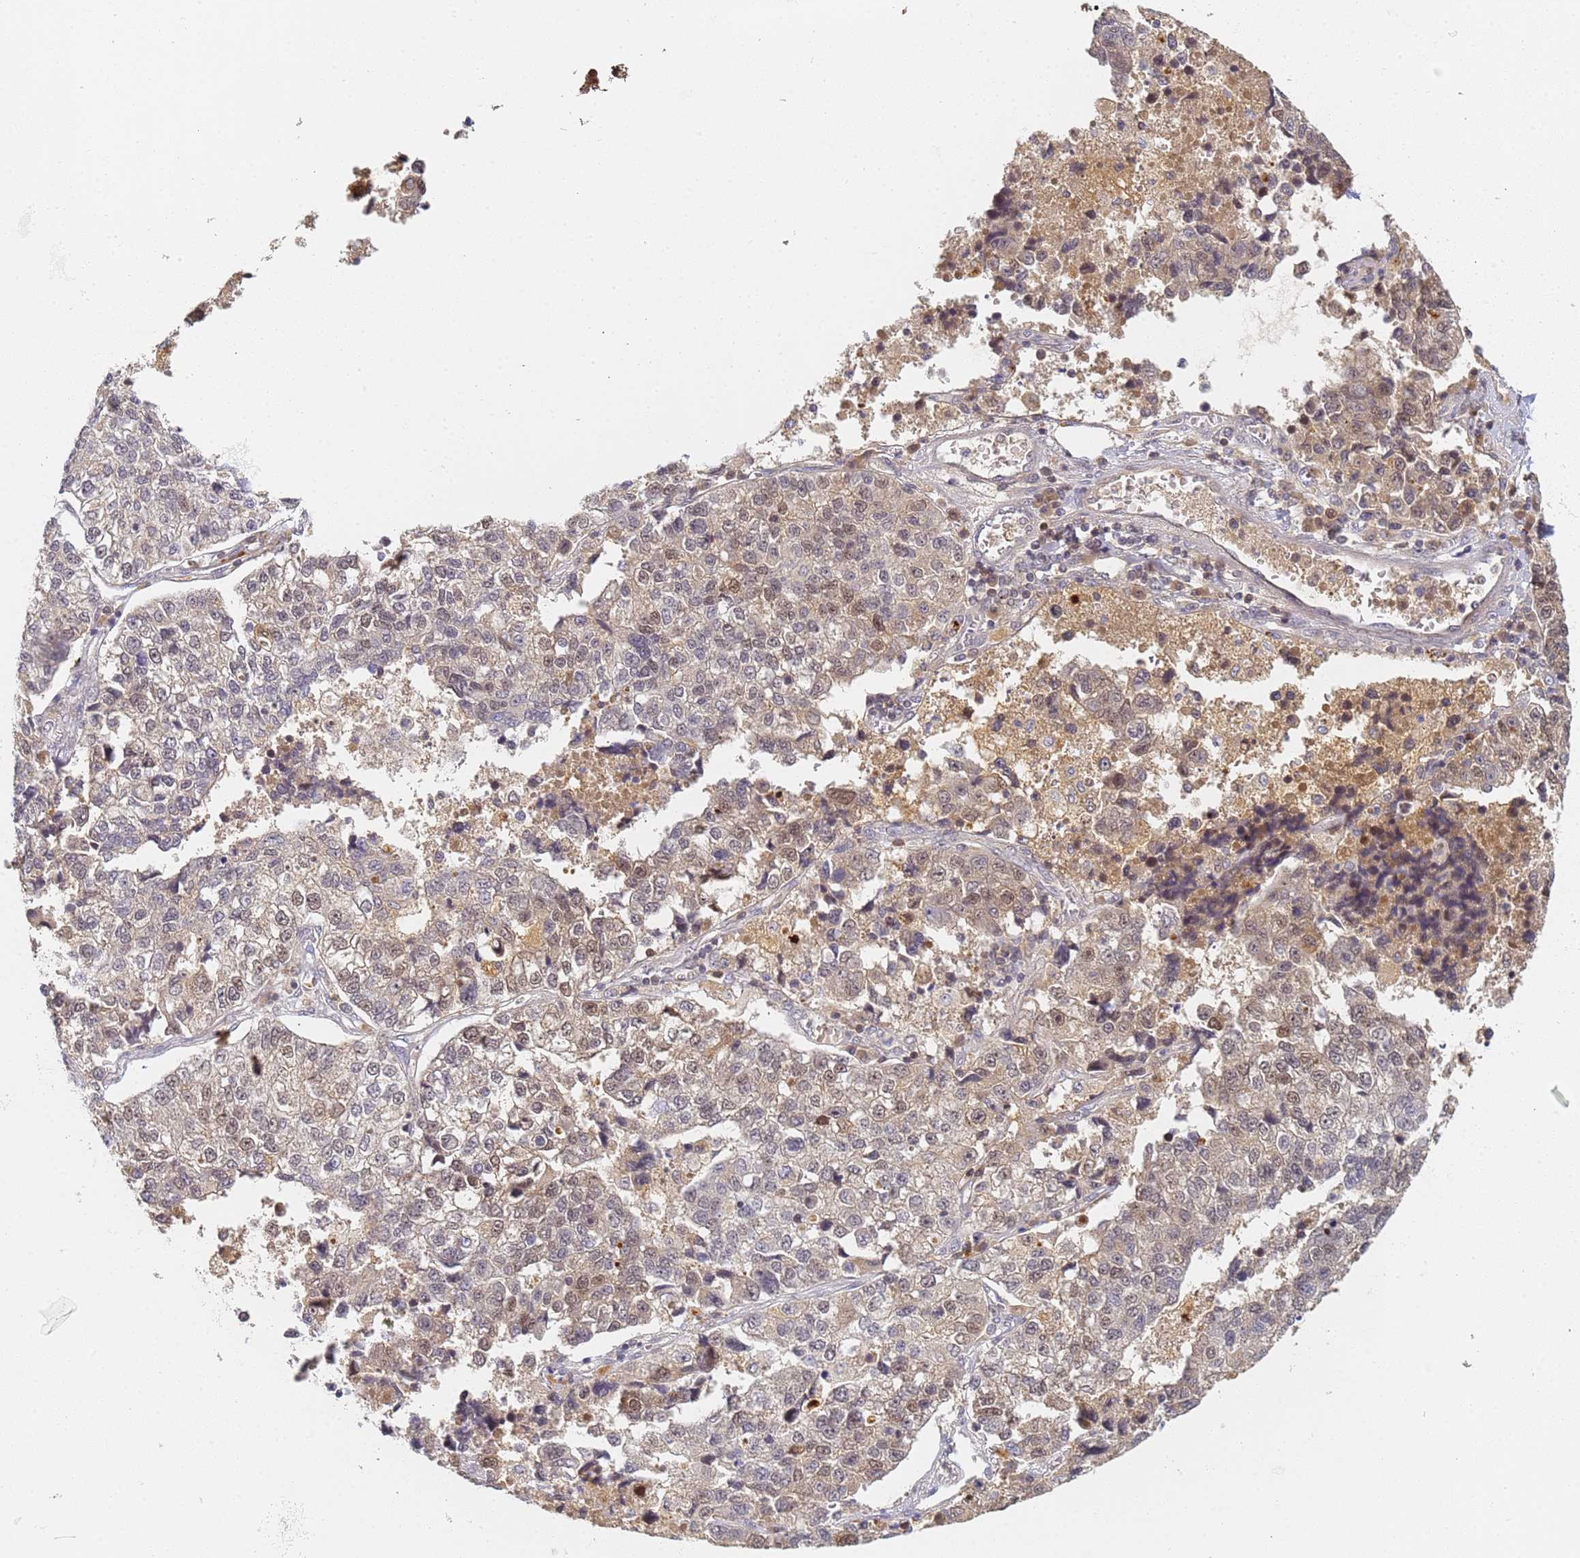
{"staining": {"intensity": "weak", "quantity": "<25%", "location": "nuclear"}, "tissue": "lung cancer", "cell_type": "Tumor cells", "image_type": "cancer", "snomed": [{"axis": "morphology", "description": "Adenocarcinoma, NOS"}, {"axis": "topography", "description": "Lung"}], "caption": "An image of human adenocarcinoma (lung) is negative for staining in tumor cells.", "gene": "HMCES", "patient": {"sex": "male", "age": 49}}